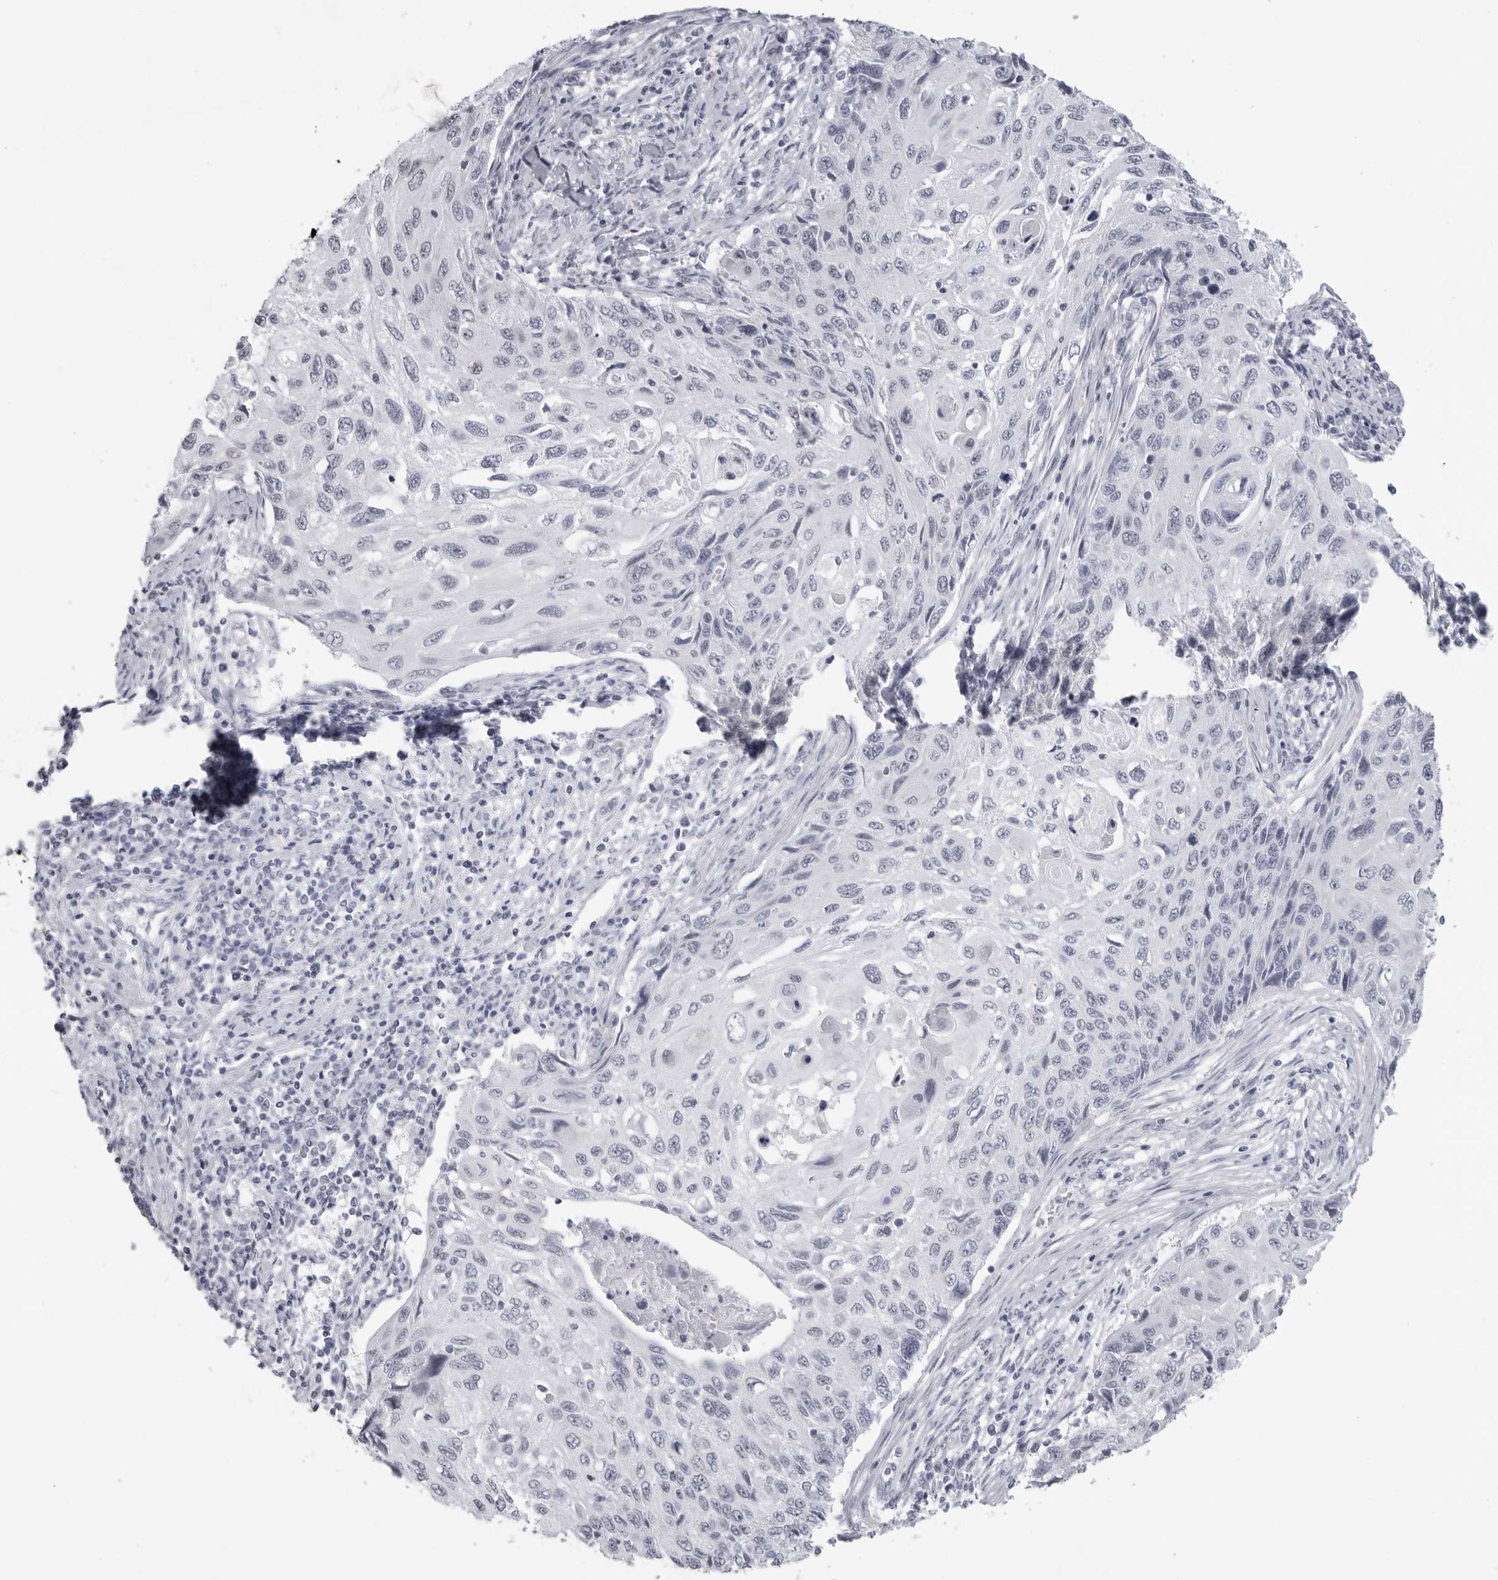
{"staining": {"intensity": "negative", "quantity": "none", "location": "none"}, "tissue": "cervical cancer", "cell_type": "Tumor cells", "image_type": "cancer", "snomed": [{"axis": "morphology", "description": "Squamous cell carcinoma, NOS"}, {"axis": "topography", "description": "Cervix"}], "caption": "Tumor cells are negative for protein expression in human cervical squamous cell carcinoma.", "gene": "ESPN", "patient": {"sex": "female", "age": 70}}